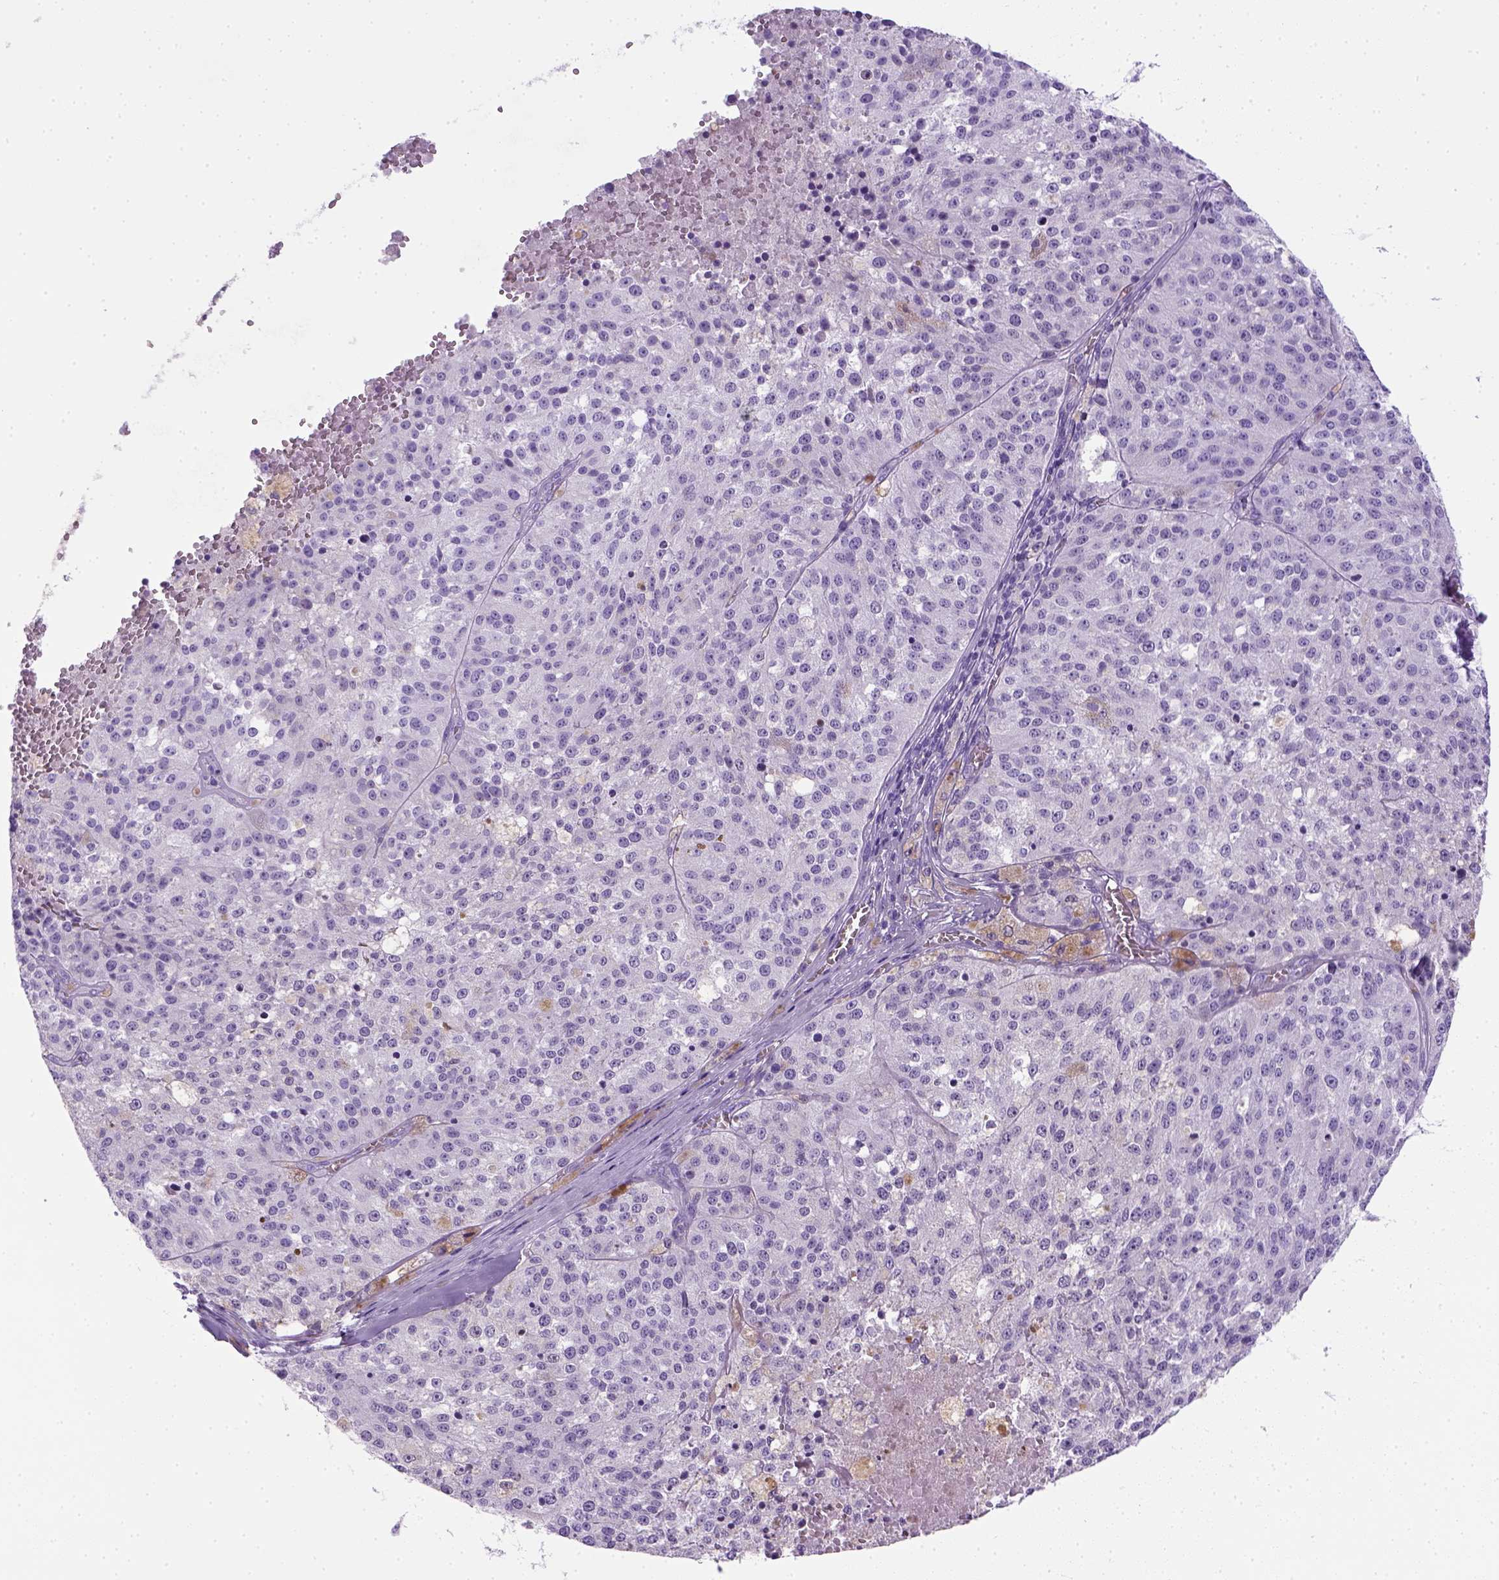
{"staining": {"intensity": "negative", "quantity": "none", "location": "none"}, "tissue": "melanoma", "cell_type": "Tumor cells", "image_type": "cancer", "snomed": [{"axis": "morphology", "description": "Malignant melanoma, Metastatic site"}, {"axis": "topography", "description": "Lymph node"}], "caption": "Immunohistochemistry (IHC) of human malignant melanoma (metastatic site) demonstrates no staining in tumor cells. (Immunohistochemistry (IHC), brightfield microscopy, high magnification).", "gene": "KRT71", "patient": {"sex": "female", "age": 64}}